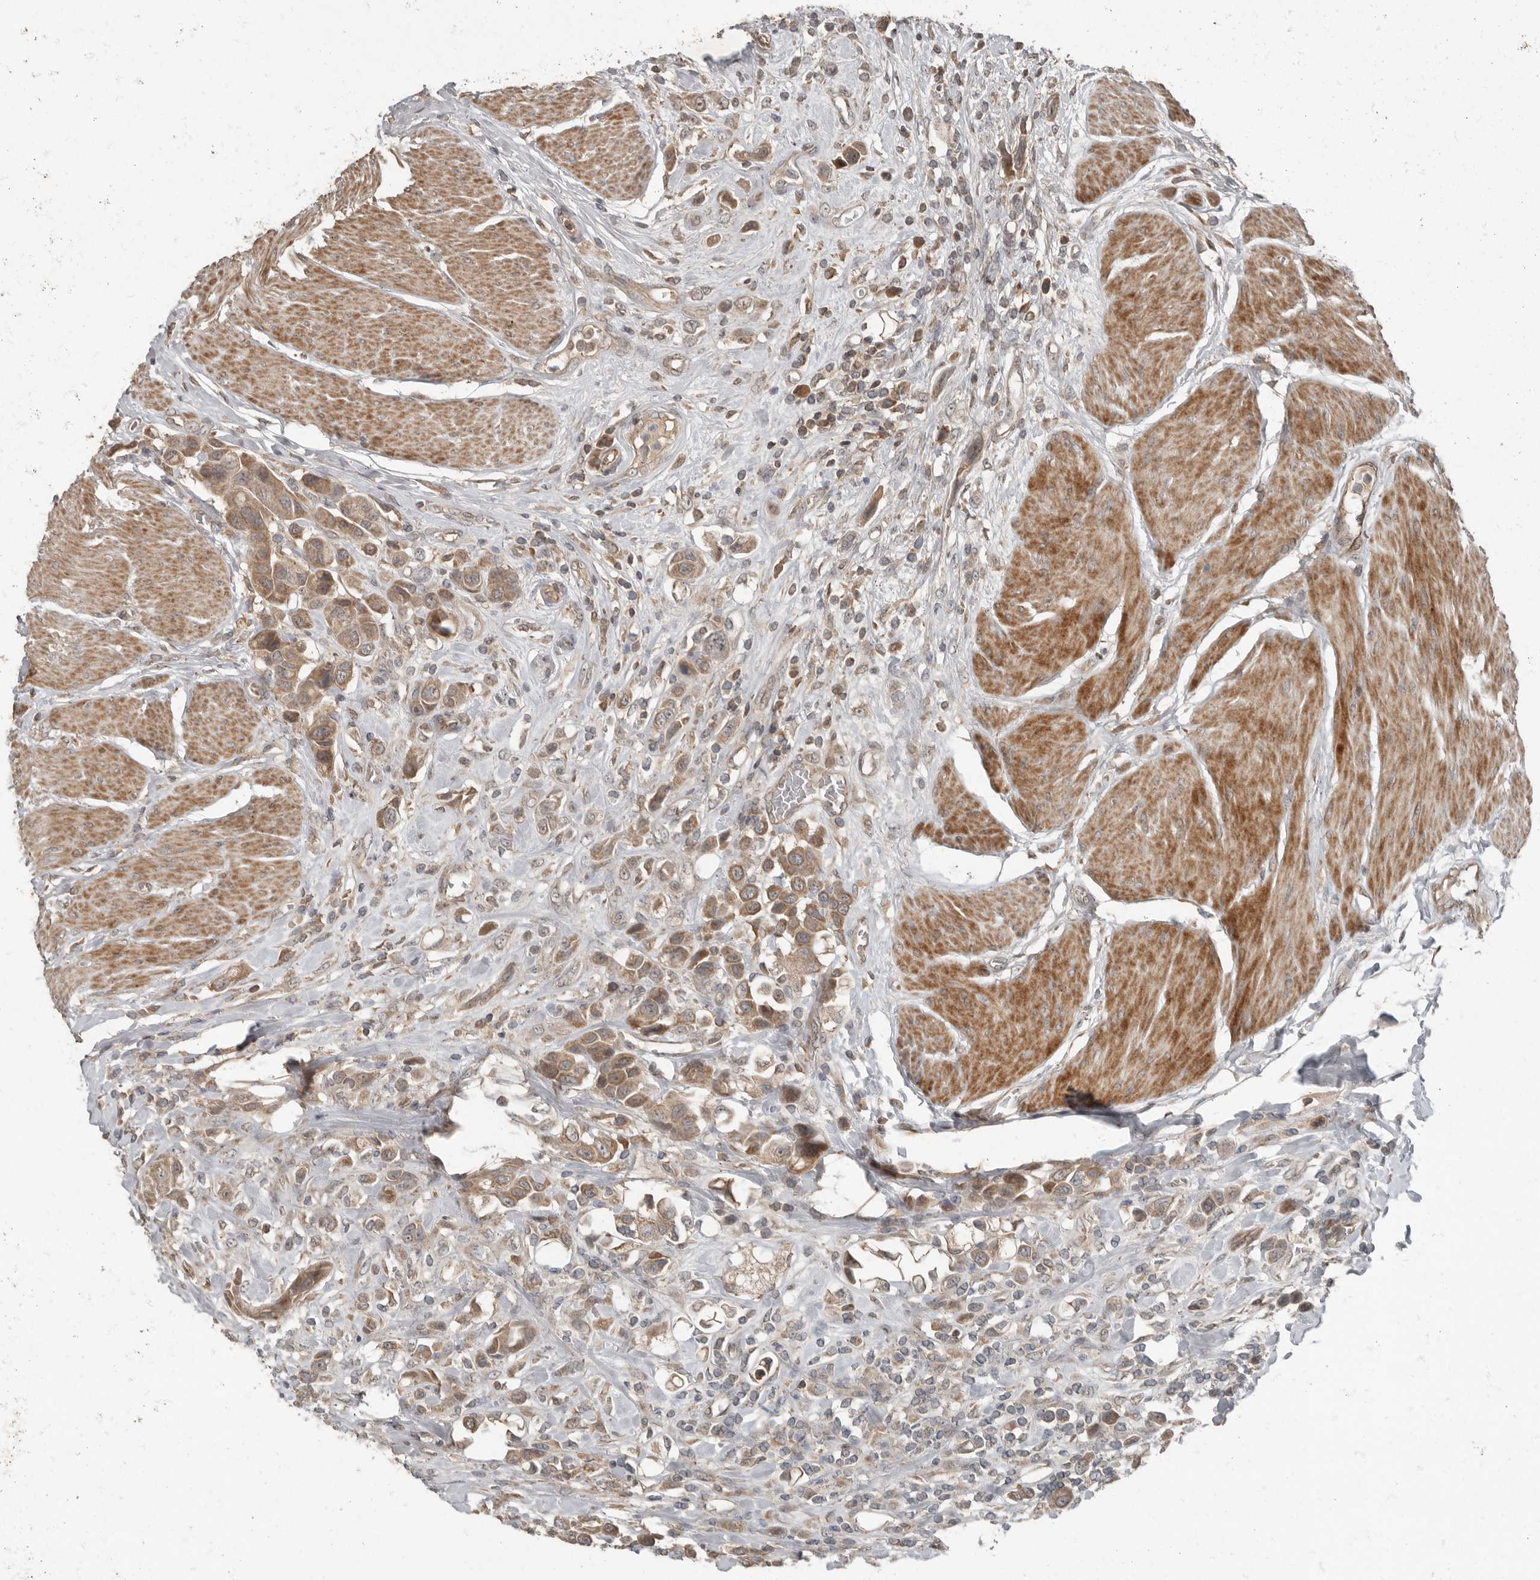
{"staining": {"intensity": "moderate", "quantity": ">75%", "location": "cytoplasmic/membranous"}, "tissue": "urothelial cancer", "cell_type": "Tumor cells", "image_type": "cancer", "snomed": [{"axis": "morphology", "description": "Urothelial carcinoma, High grade"}, {"axis": "topography", "description": "Urinary bladder"}], "caption": "Immunohistochemical staining of urothelial cancer shows moderate cytoplasmic/membranous protein expression in approximately >75% of tumor cells.", "gene": "SLC6A7", "patient": {"sex": "male", "age": 50}}